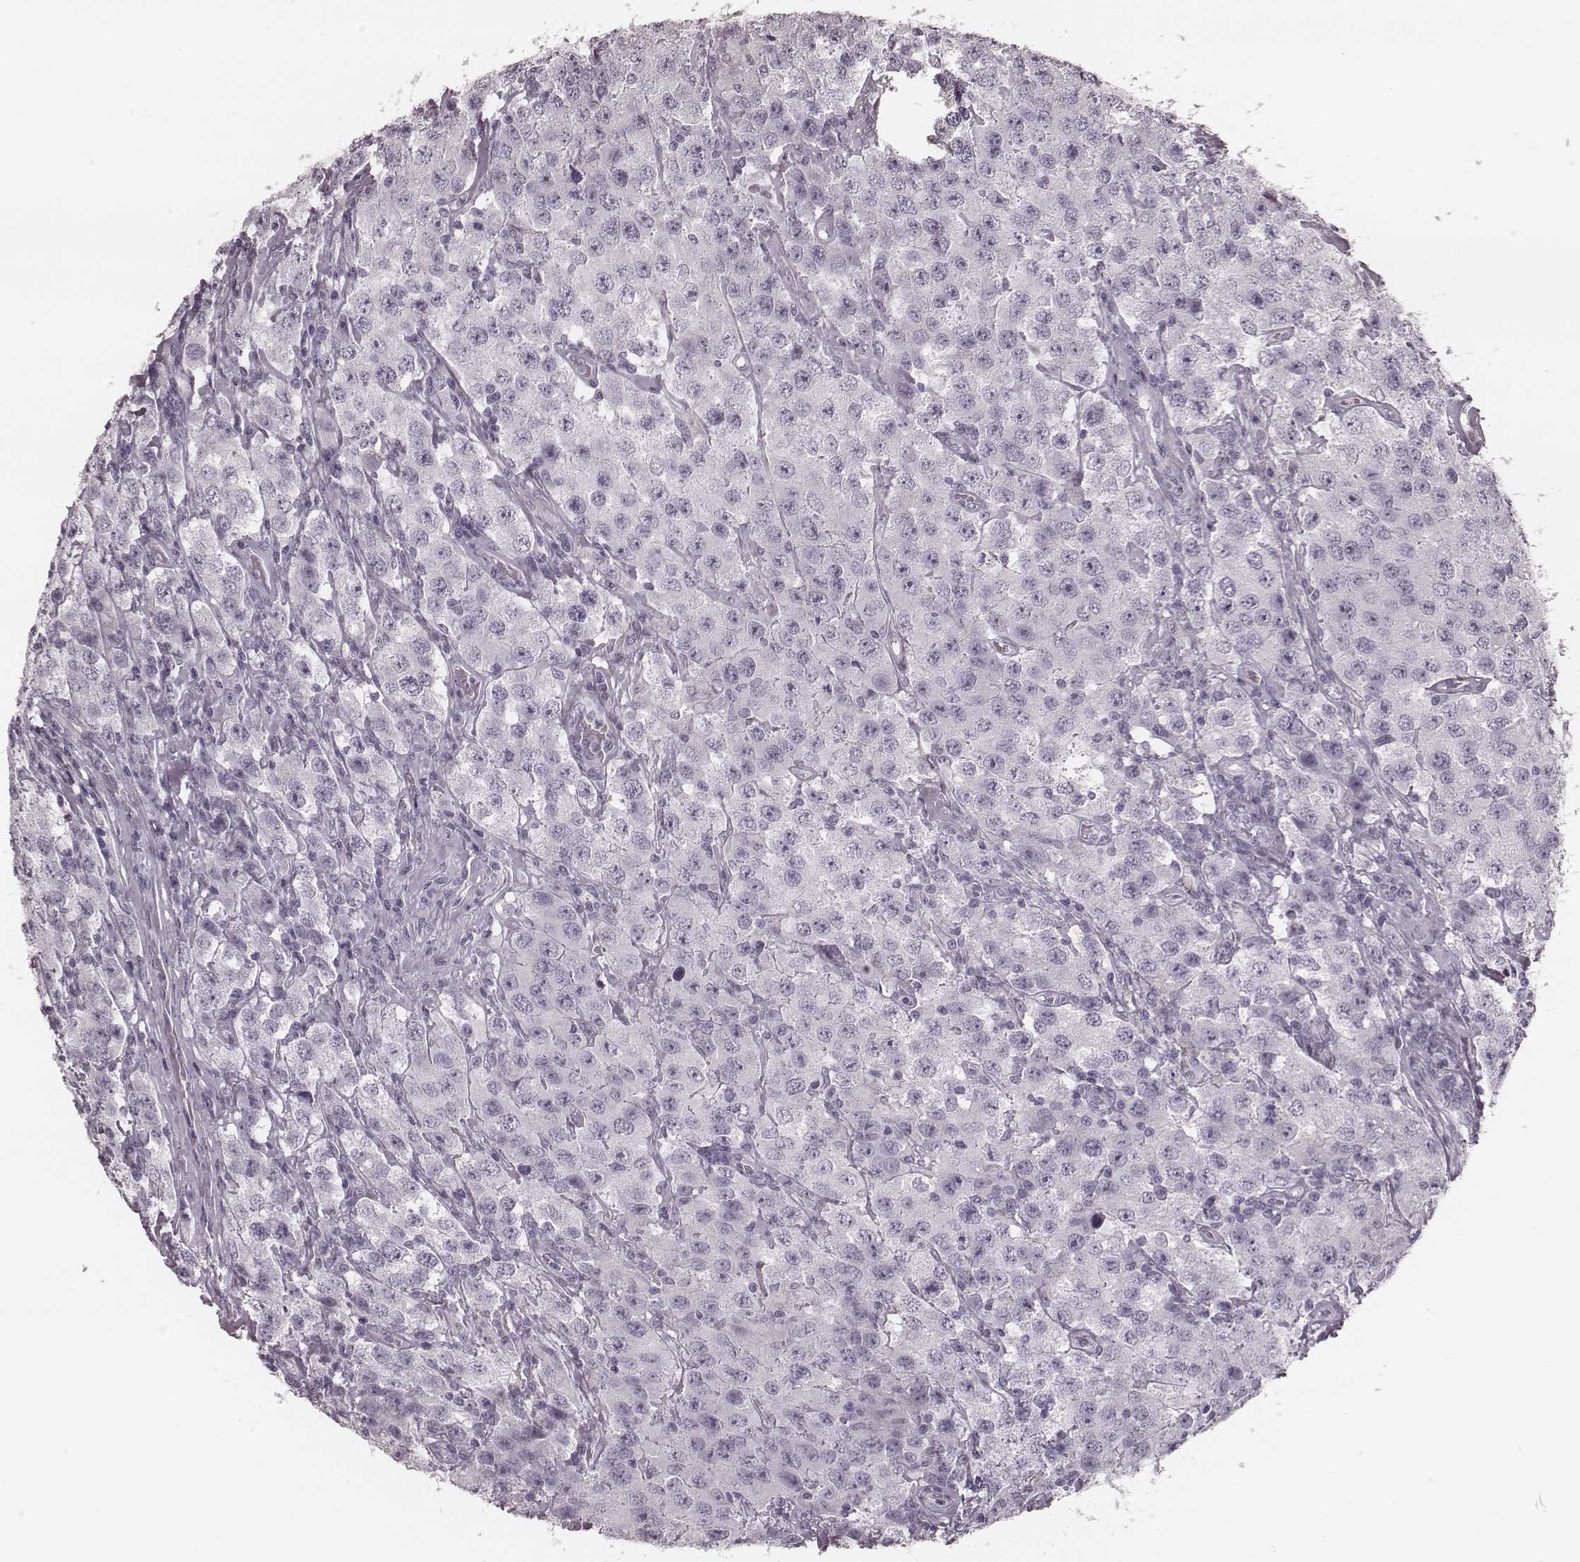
{"staining": {"intensity": "negative", "quantity": "none", "location": "none"}, "tissue": "testis cancer", "cell_type": "Tumor cells", "image_type": "cancer", "snomed": [{"axis": "morphology", "description": "Seminoma, NOS"}, {"axis": "topography", "description": "Testis"}], "caption": "Immunohistochemical staining of human seminoma (testis) displays no significant staining in tumor cells.", "gene": "KRT74", "patient": {"sex": "male", "age": 52}}